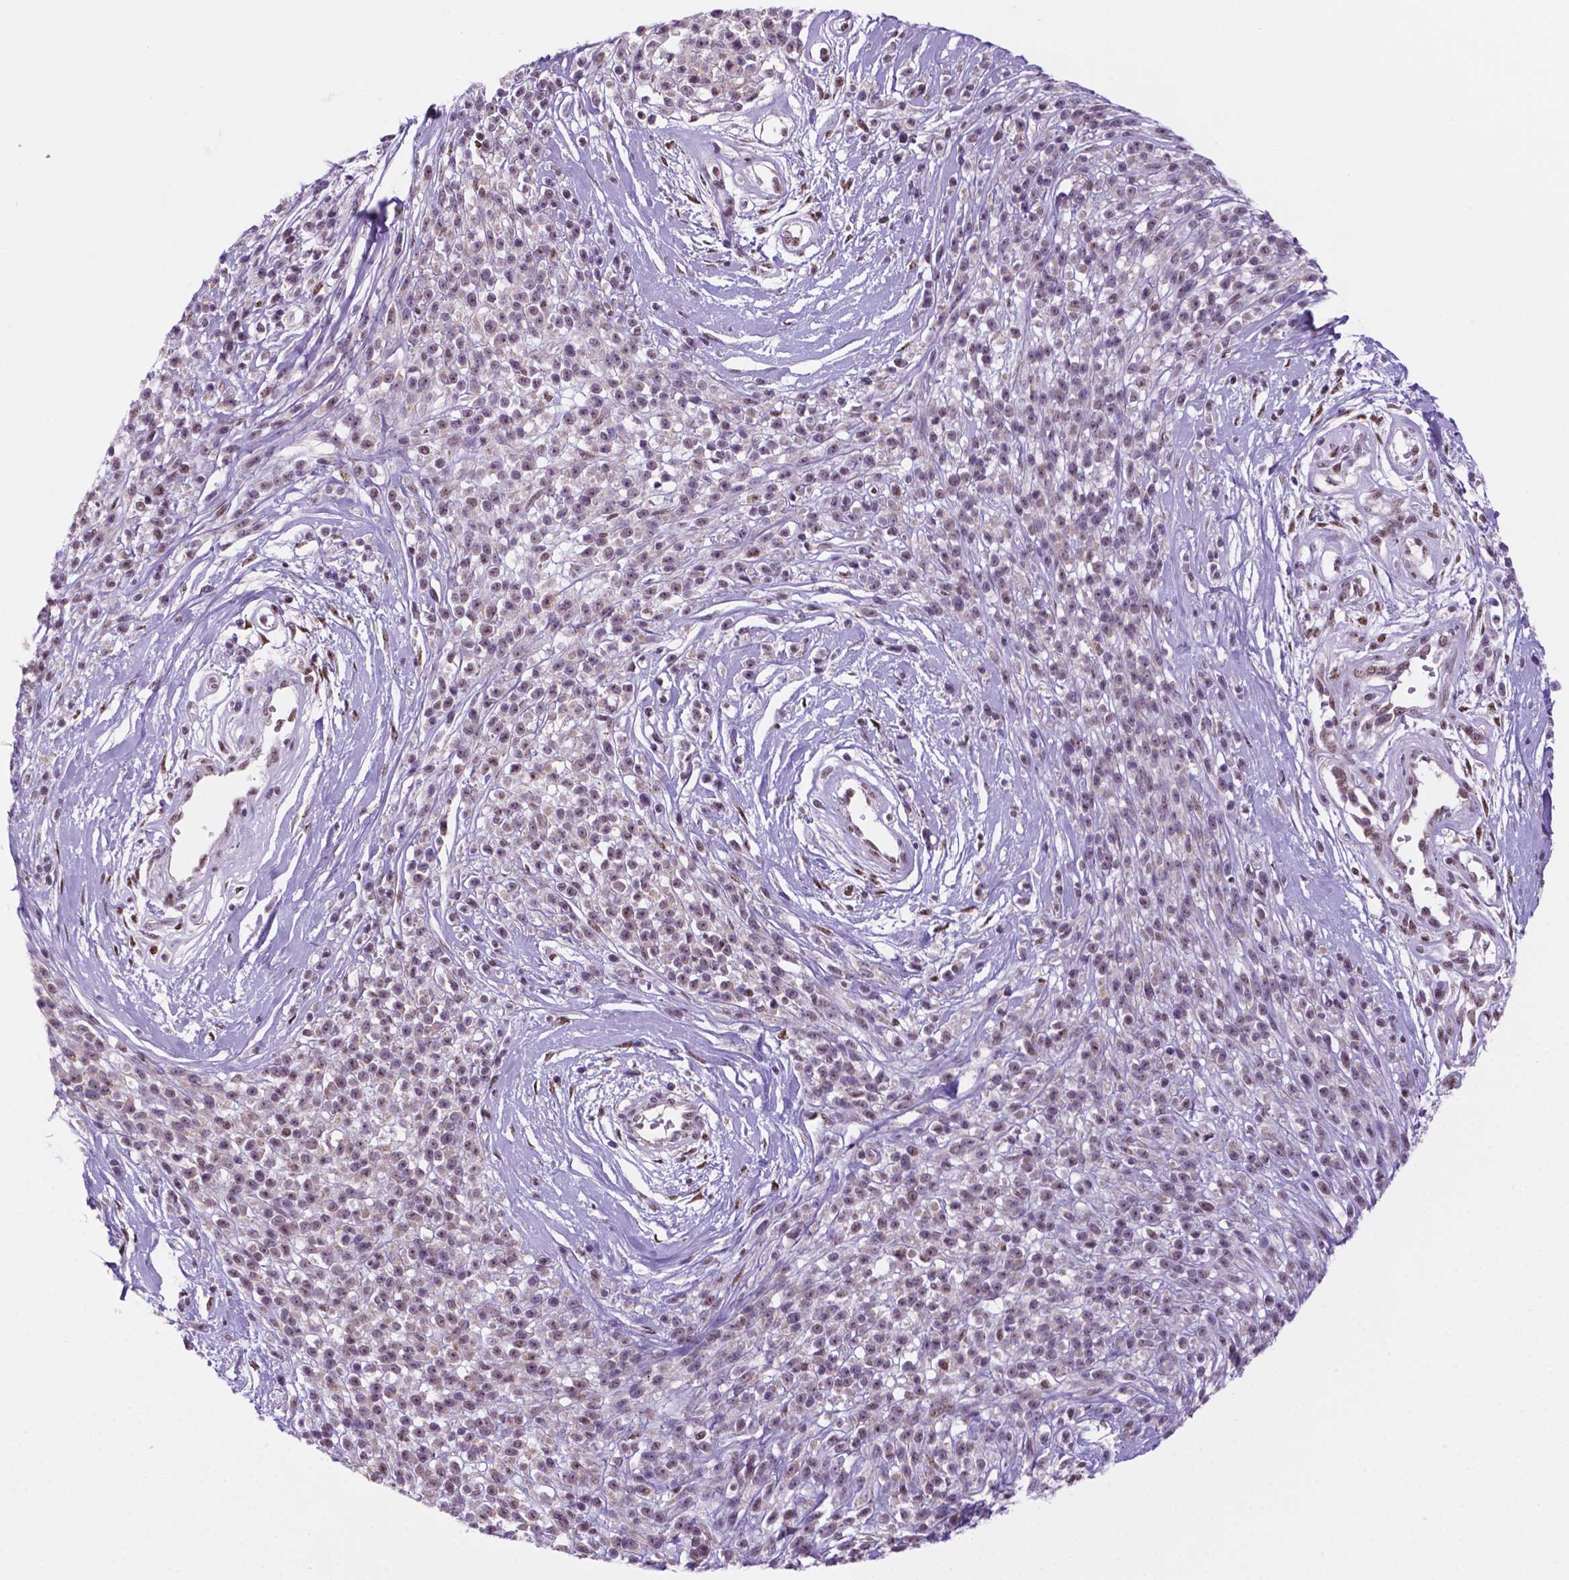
{"staining": {"intensity": "weak", "quantity": "25%-75%", "location": "nuclear"}, "tissue": "melanoma", "cell_type": "Tumor cells", "image_type": "cancer", "snomed": [{"axis": "morphology", "description": "Malignant melanoma, NOS"}, {"axis": "topography", "description": "Skin"}, {"axis": "topography", "description": "Skin of trunk"}], "caption": "High-magnification brightfield microscopy of malignant melanoma stained with DAB (brown) and counterstained with hematoxylin (blue). tumor cells exhibit weak nuclear expression is appreciated in about25%-75% of cells. (DAB (3,3'-diaminobenzidine) IHC, brown staining for protein, blue staining for nuclei).", "gene": "C18orf21", "patient": {"sex": "male", "age": 74}}